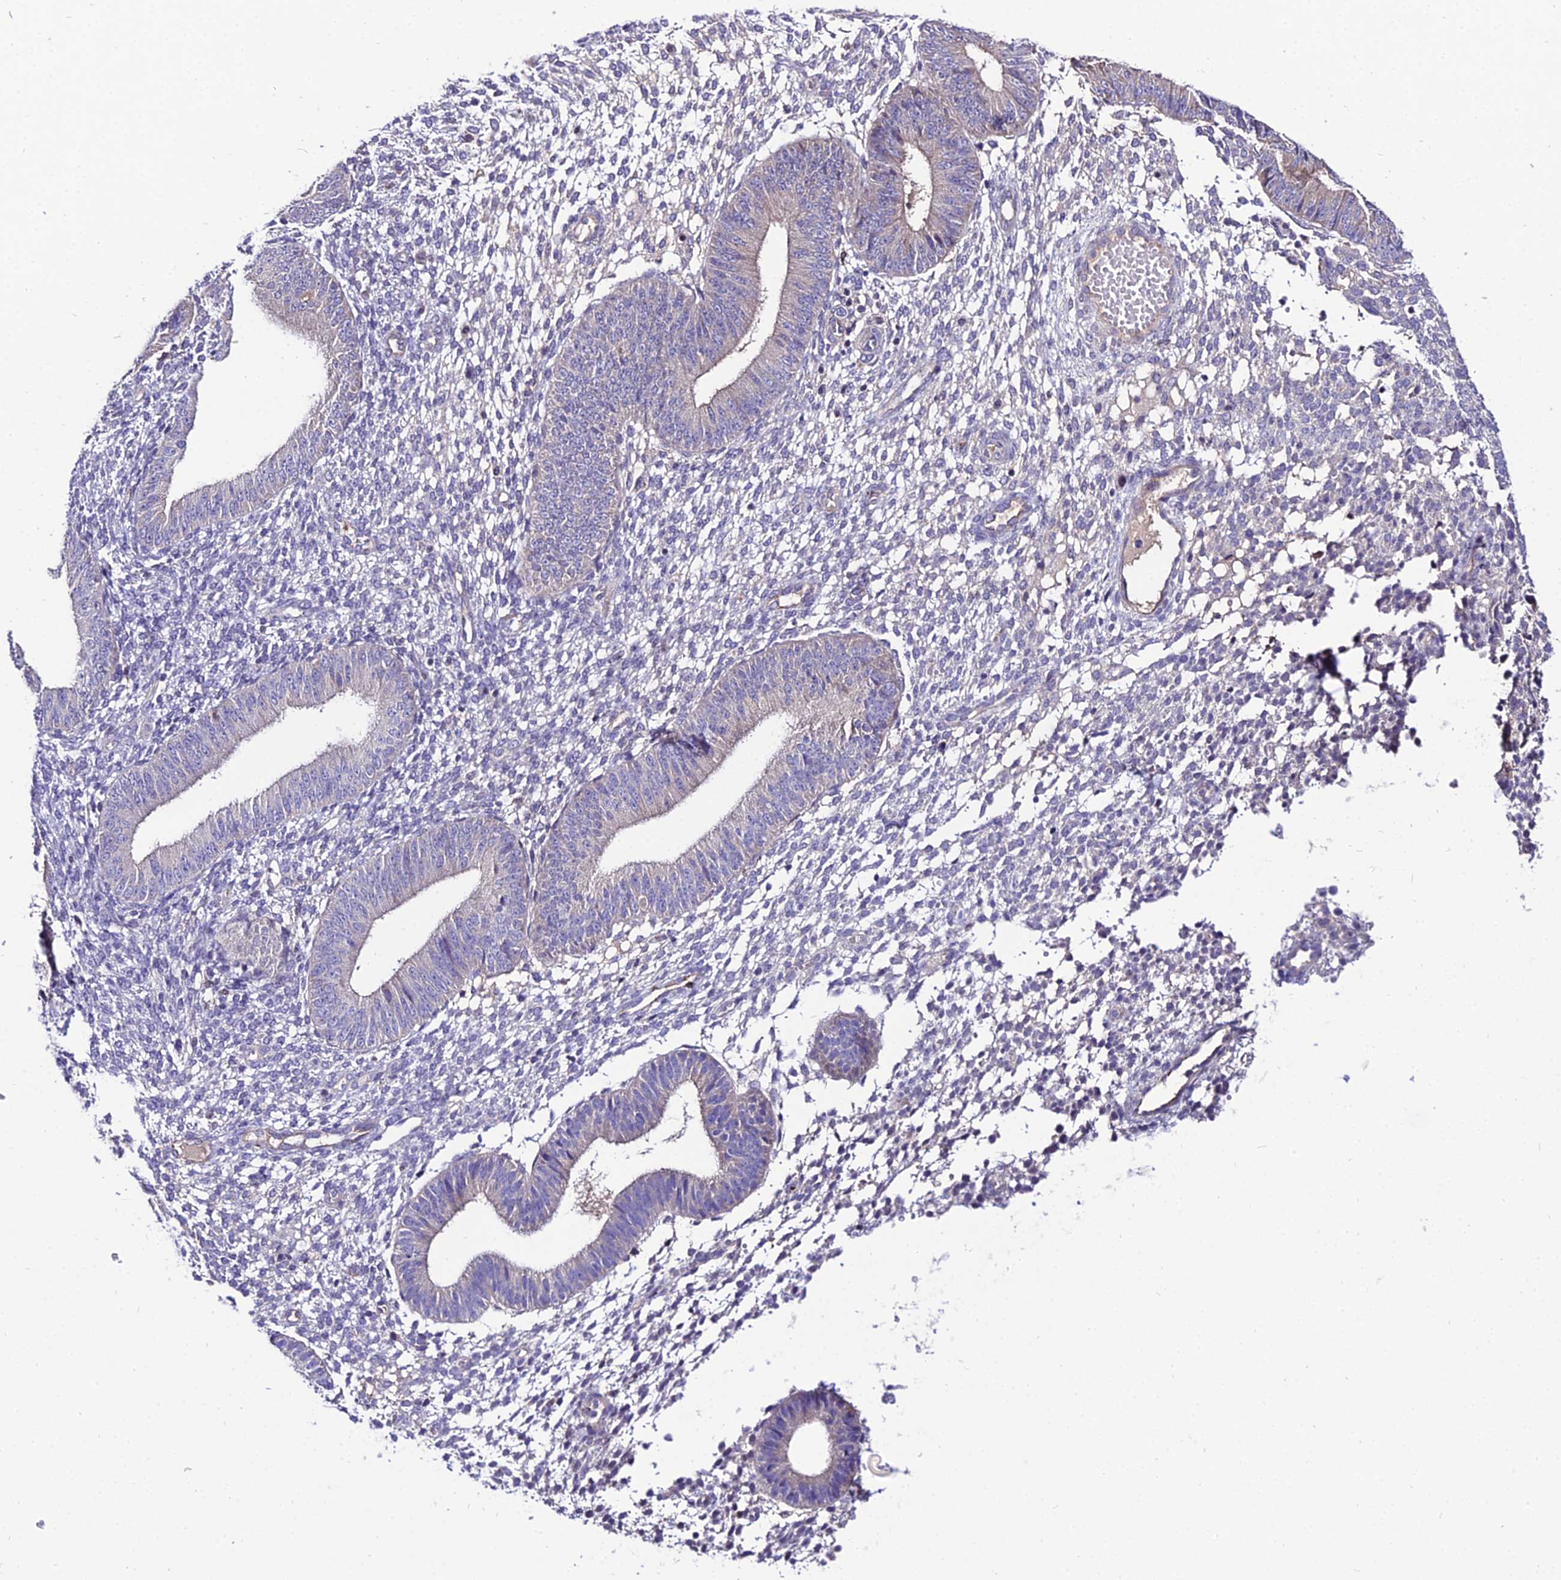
{"staining": {"intensity": "negative", "quantity": "none", "location": "none"}, "tissue": "endometrium", "cell_type": "Cells in endometrial stroma", "image_type": "normal", "snomed": [{"axis": "morphology", "description": "Normal tissue, NOS"}, {"axis": "topography", "description": "Endometrium"}], "caption": "This is an immunohistochemistry image of unremarkable endometrium. There is no staining in cells in endometrial stroma.", "gene": "SHQ1", "patient": {"sex": "female", "age": 49}}